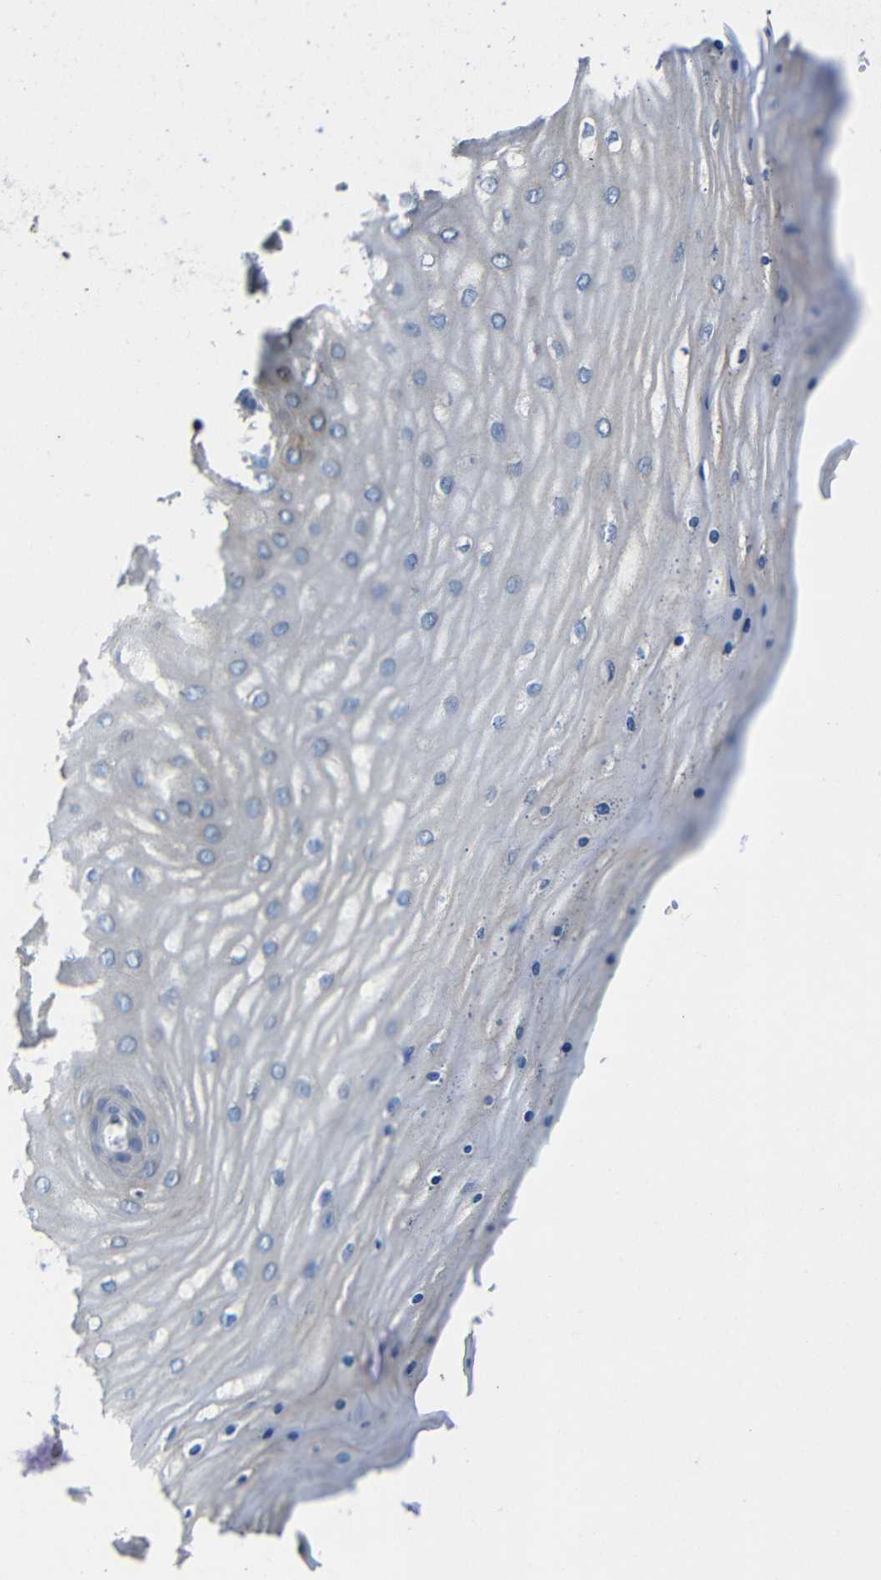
{"staining": {"intensity": "weak", "quantity": "25%-75%", "location": "cytoplasmic/membranous"}, "tissue": "cervix", "cell_type": "Glandular cells", "image_type": "normal", "snomed": [{"axis": "morphology", "description": "Normal tissue, NOS"}, {"axis": "topography", "description": "Cervix"}], "caption": "Cervix stained with a brown dye exhibits weak cytoplasmic/membranous positive expression in approximately 25%-75% of glandular cells.", "gene": "GDI1", "patient": {"sex": "female", "age": 55}}